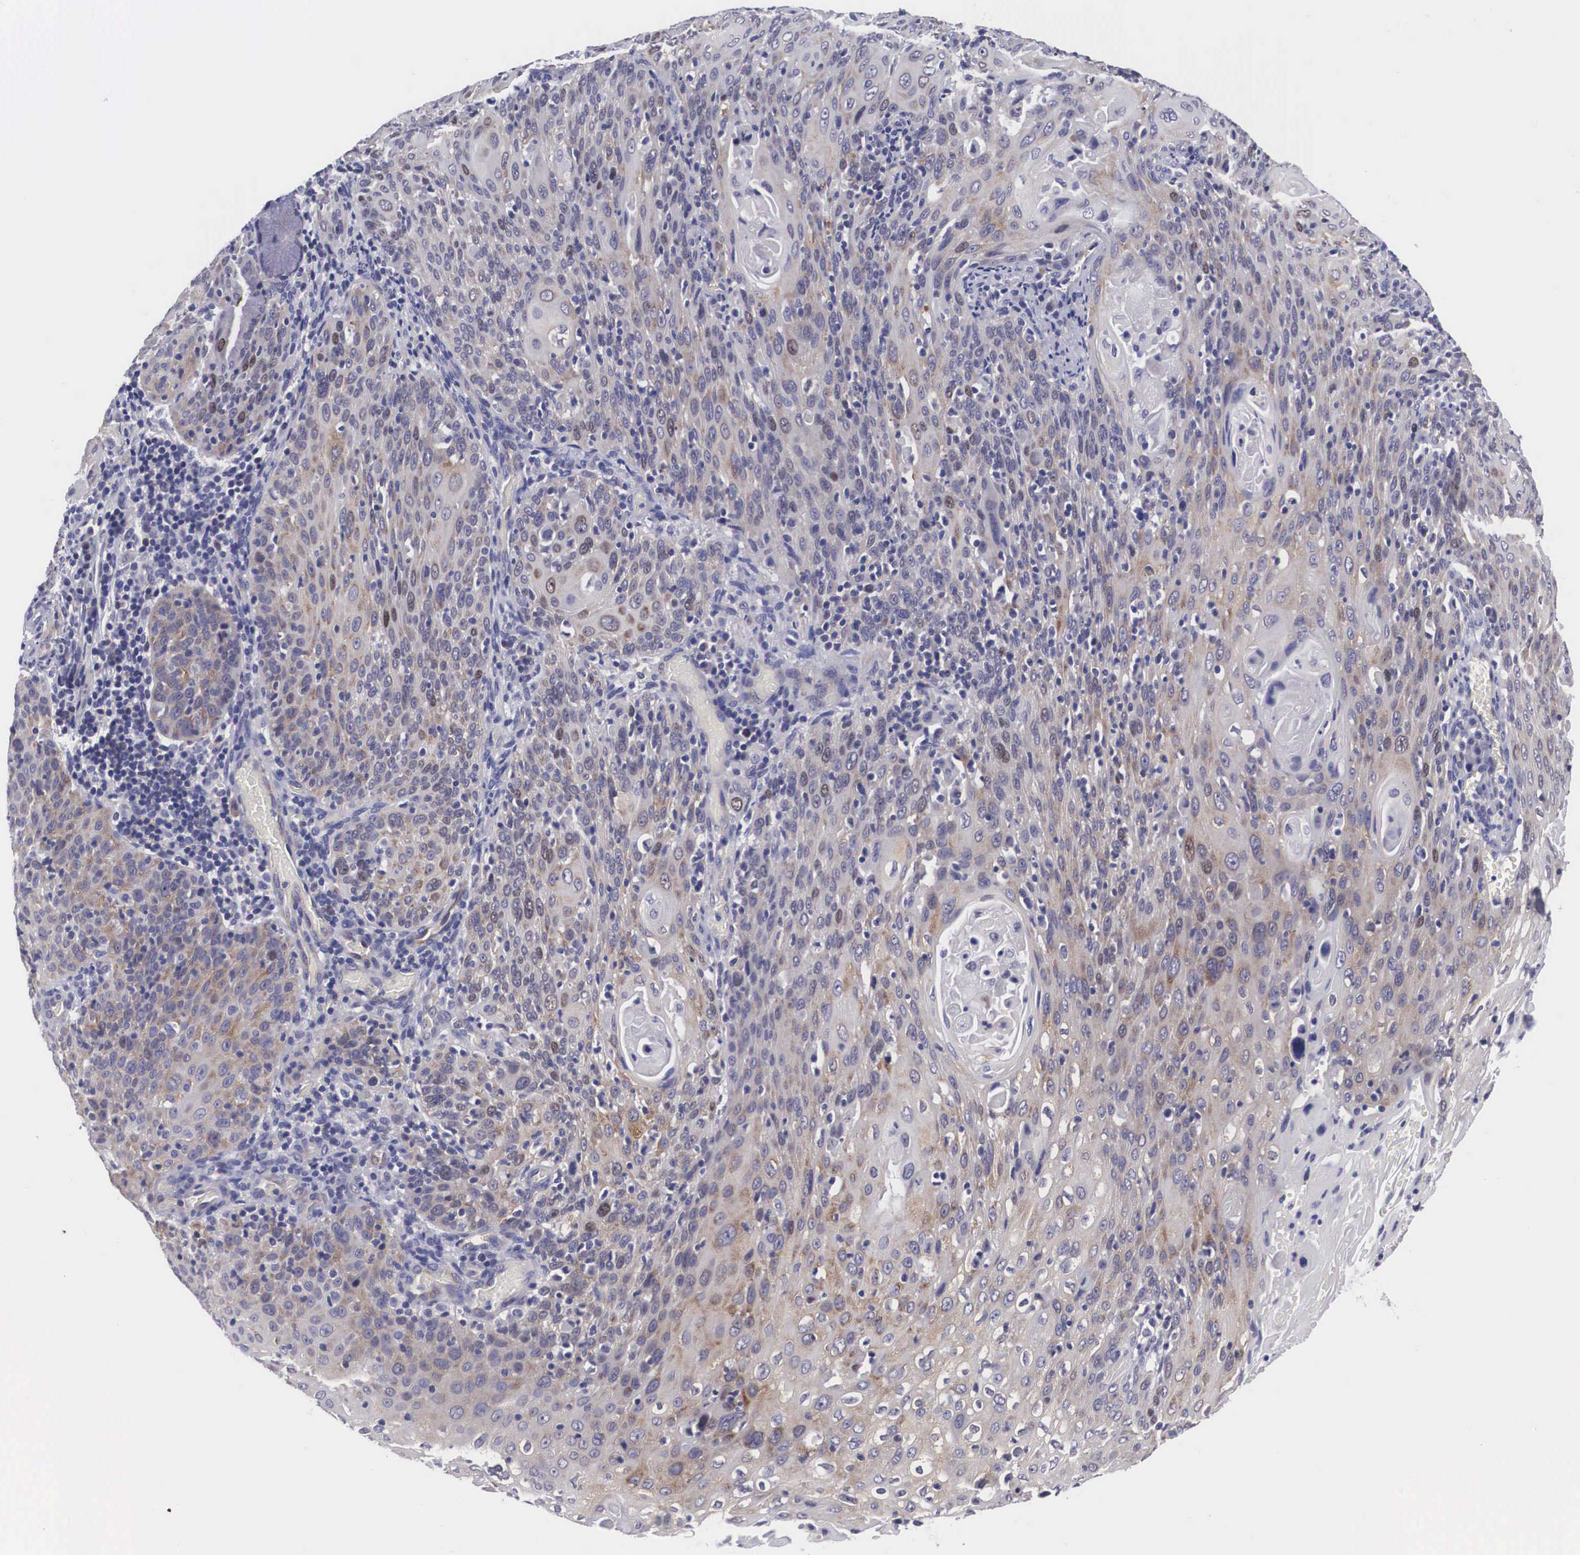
{"staining": {"intensity": "weak", "quantity": "<25%", "location": "nuclear"}, "tissue": "cervical cancer", "cell_type": "Tumor cells", "image_type": "cancer", "snomed": [{"axis": "morphology", "description": "Squamous cell carcinoma, NOS"}, {"axis": "topography", "description": "Cervix"}], "caption": "High power microscopy micrograph of an immunohistochemistry (IHC) image of cervical cancer, revealing no significant staining in tumor cells.", "gene": "MAST4", "patient": {"sex": "female", "age": 54}}